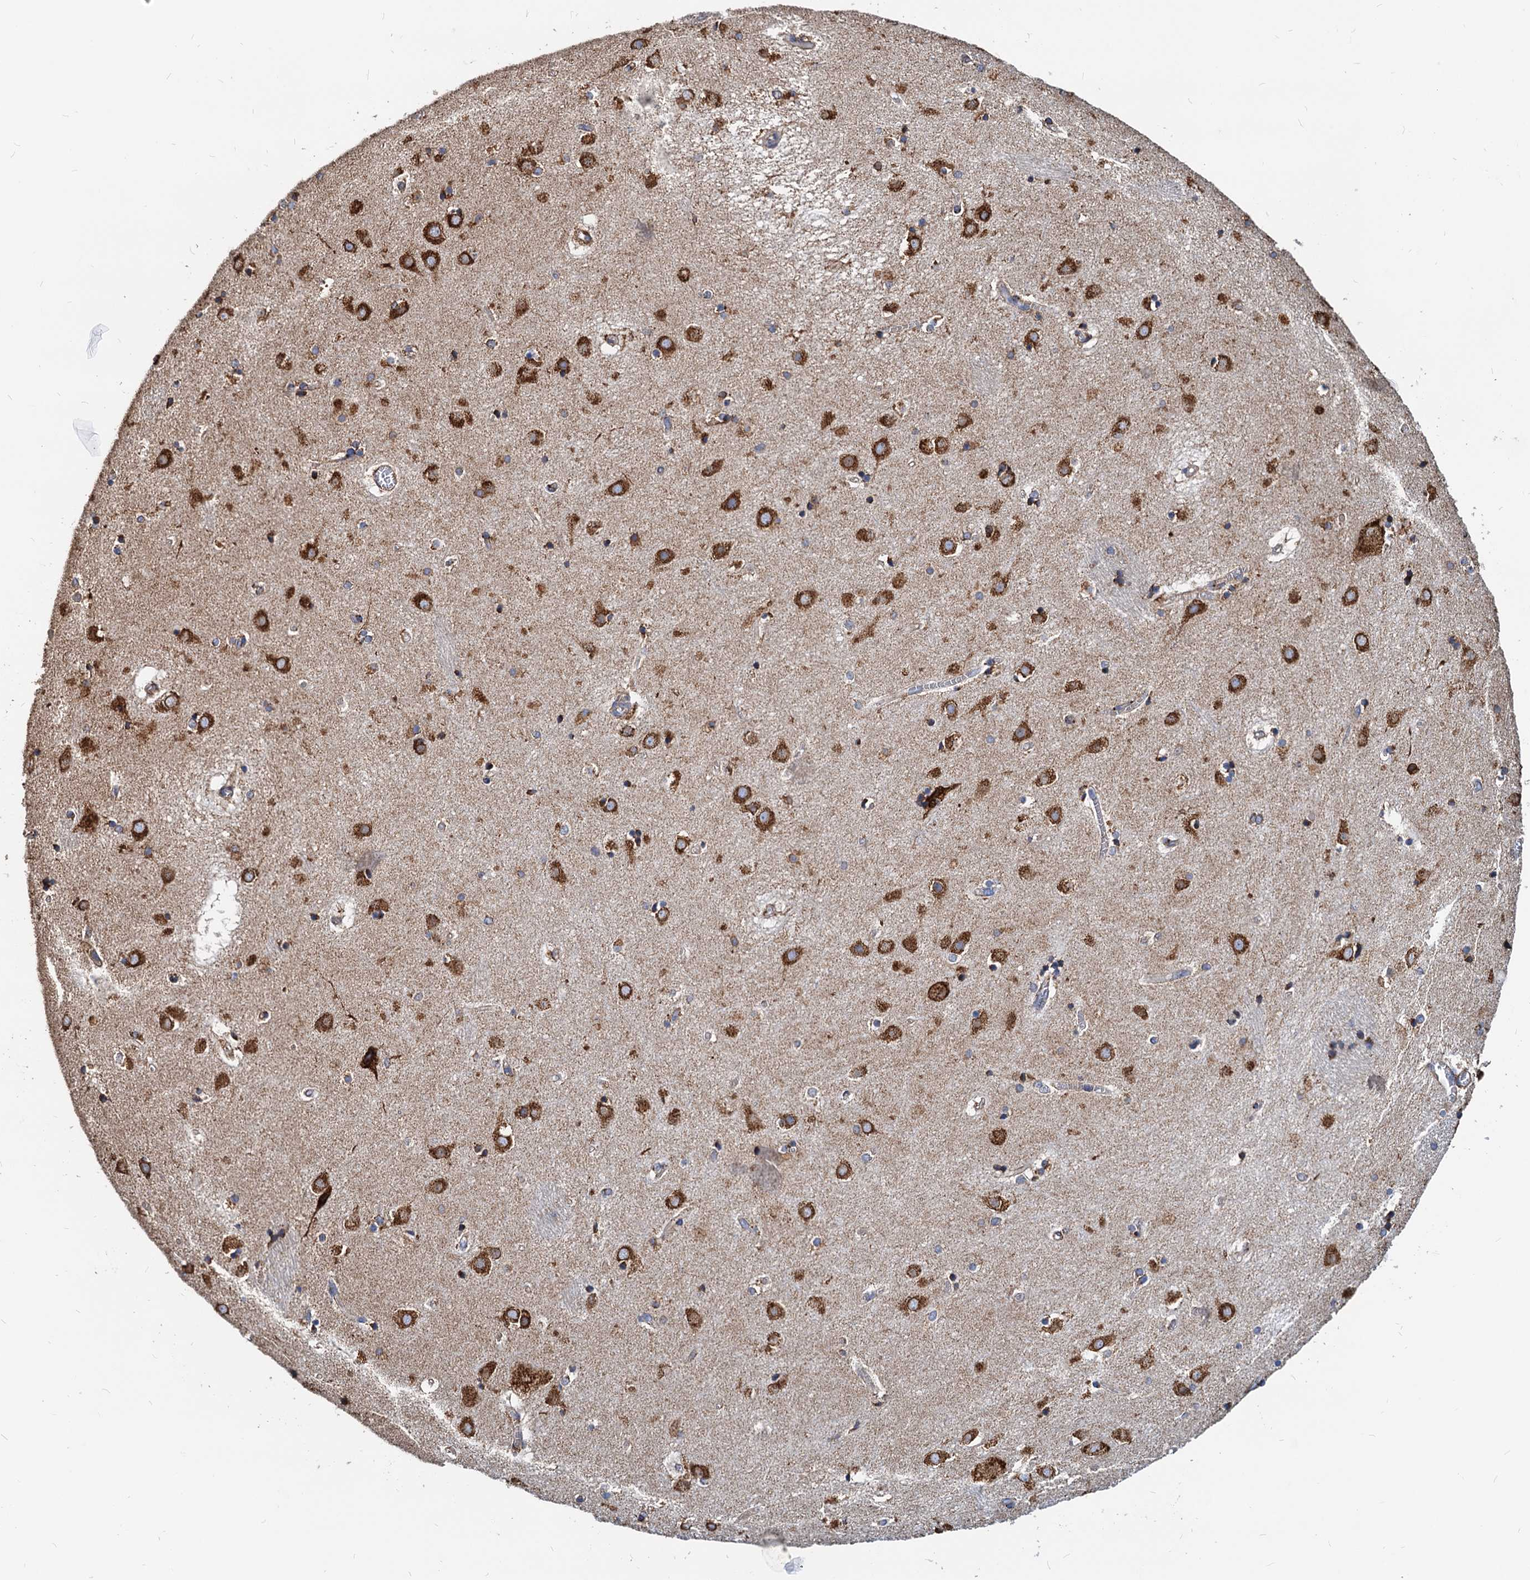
{"staining": {"intensity": "strong", "quantity": "<25%", "location": "cytoplasmic/membranous"}, "tissue": "caudate", "cell_type": "Glial cells", "image_type": "normal", "snomed": [{"axis": "morphology", "description": "Normal tissue, NOS"}, {"axis": "topography", "description": "Lateral ventricle wall"}], "caption": "A medium amount of strong cytoplasmic/membranous expression is present in approximately <25% of glial cells in unremarkable caudate.", "gene": "HSPA5", "patient": {"sex": "male", "age": 70}}